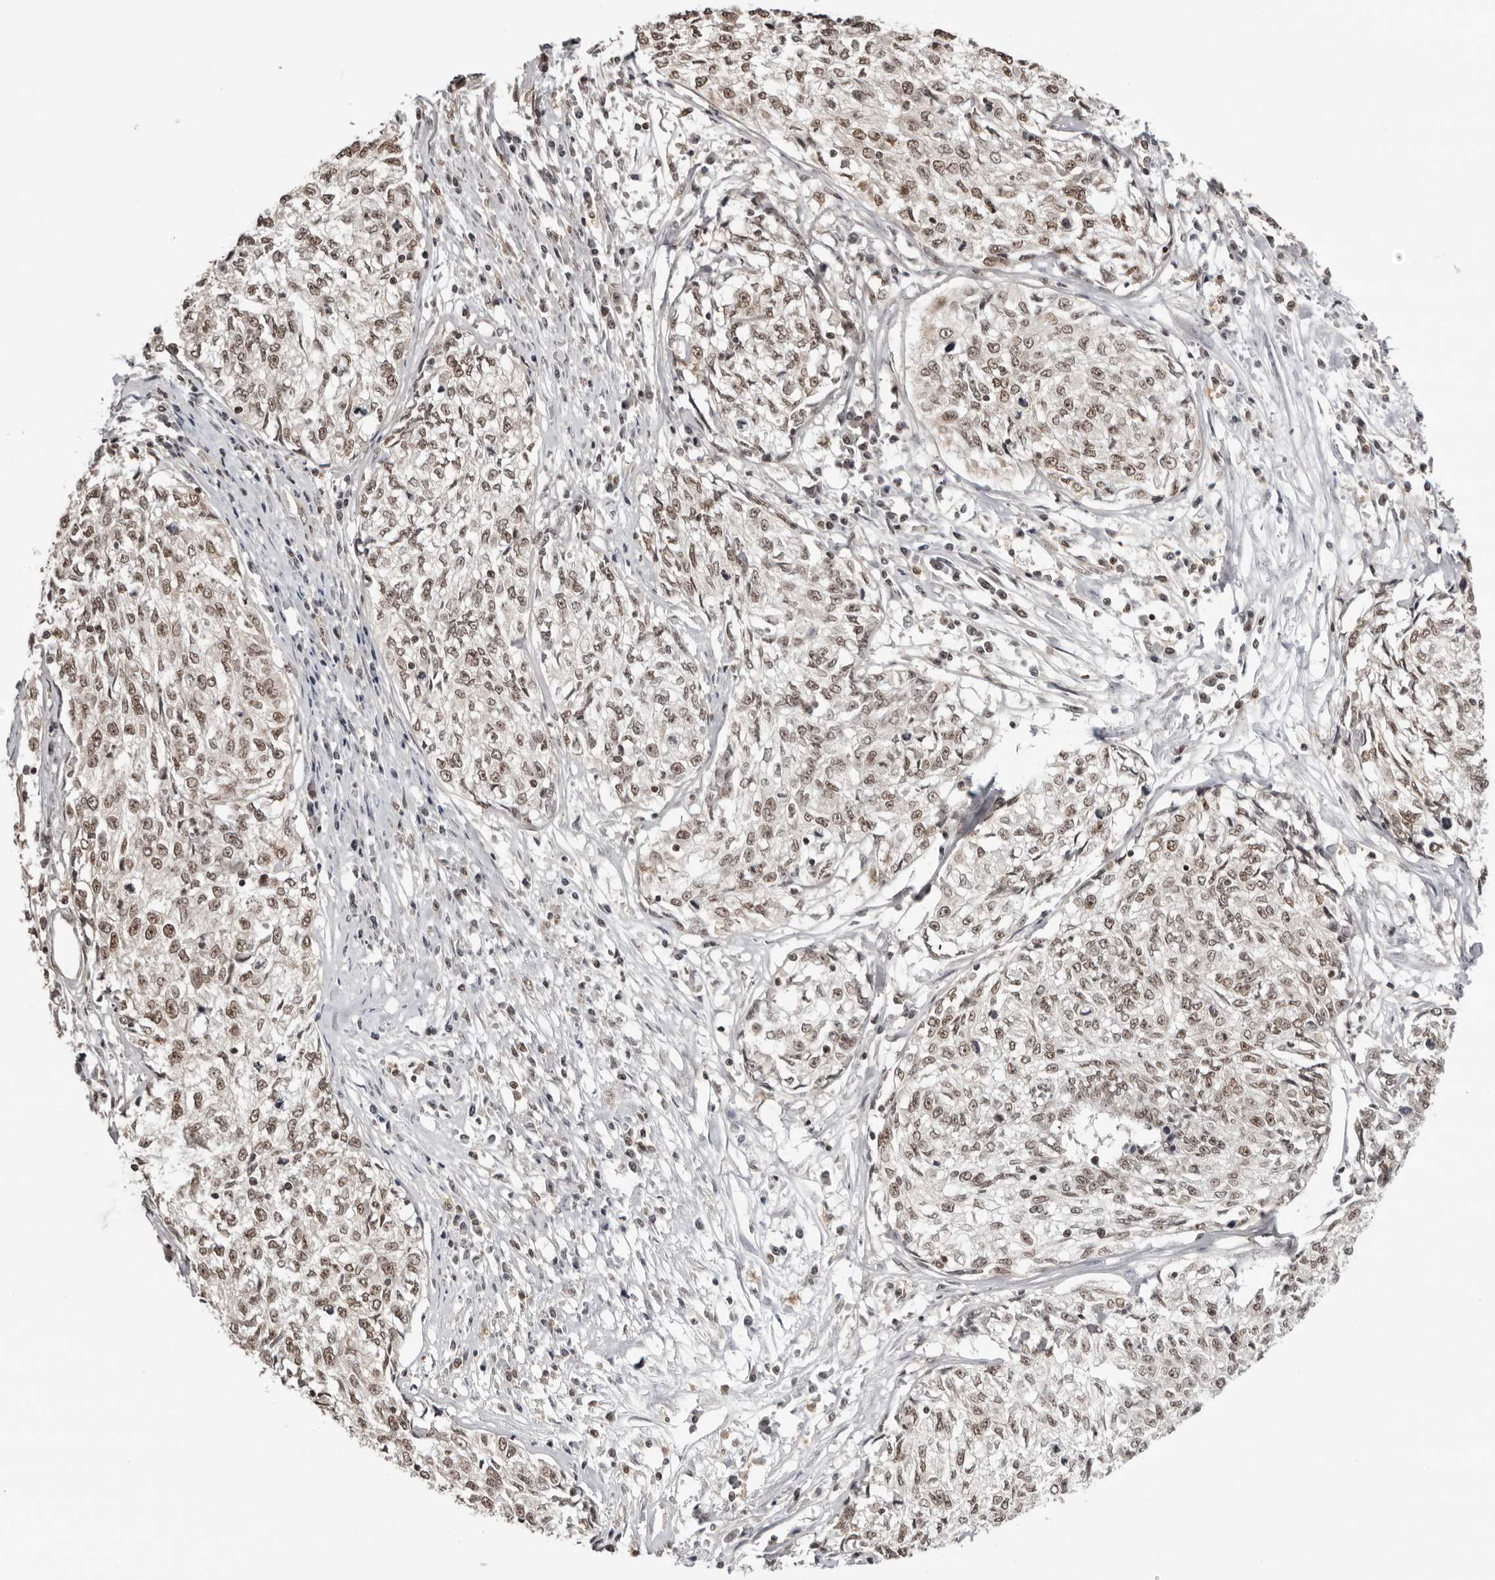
{"staining": {"intensity": "weak", "quantity": "25%-75%", "location": "nuclear"}, "tissue": "cervical cancer", "cell_type": "Tumor cells", "image_type": "cancer", "snomed": [{"axis": "morphology", "description": "Squamous cell carcinoma, NOS"}, {"axis": "topography", "description": "Cervix"}], "caption": "A low amount of weak nuclear expression is appreciated in approximately 25%-75% of tumor cells in cervical cancer tissue. Using DAB (3,3'-diaminobenzidine) (brown) and hematoxylin (blue) stains, captured at high magnification using brightfield microscopy.", "gene": "SDE2", "patient": {"sex": "female", "age": 57}}